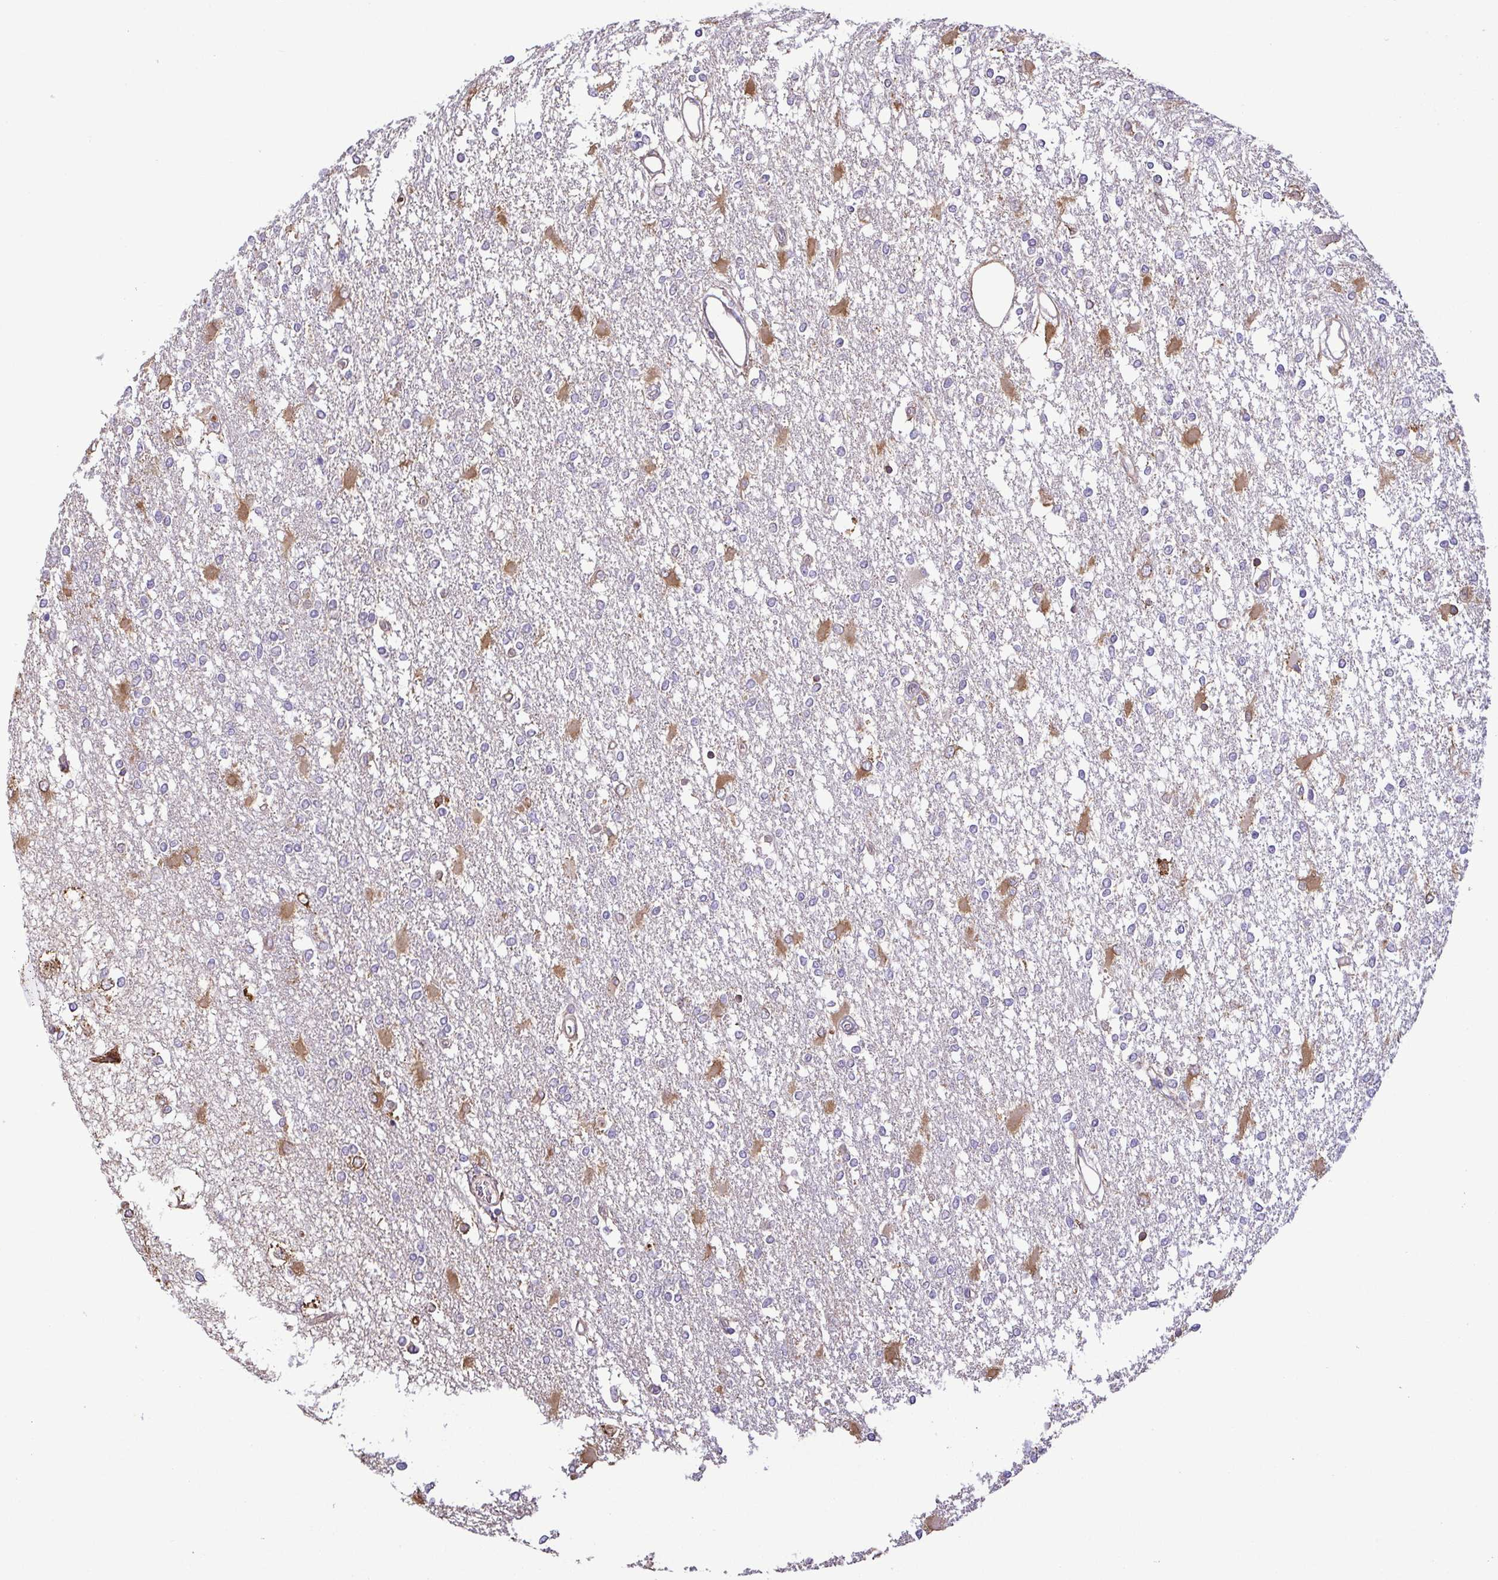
{"staining": {"intensity": "moderate", "quantity": "<25%", "location": "cytoplasmic/membranous"}, "tissue": "glioma", "cell_type": "Tumor cells", "image_type": "cancer", "snomed": [{"axis": "morphology", "description": "Glioma, malignant, High grade"}, {"axis": "topography", "description": "Cerebral cortex"}], "caption": "Glioma stained for a protein (brown) shows moderate cytoplasmic/membranous positive positivity in about <25% of tumor cells.", "gene": "MYL10", "patient": {"sex": "male", "age": 79}}